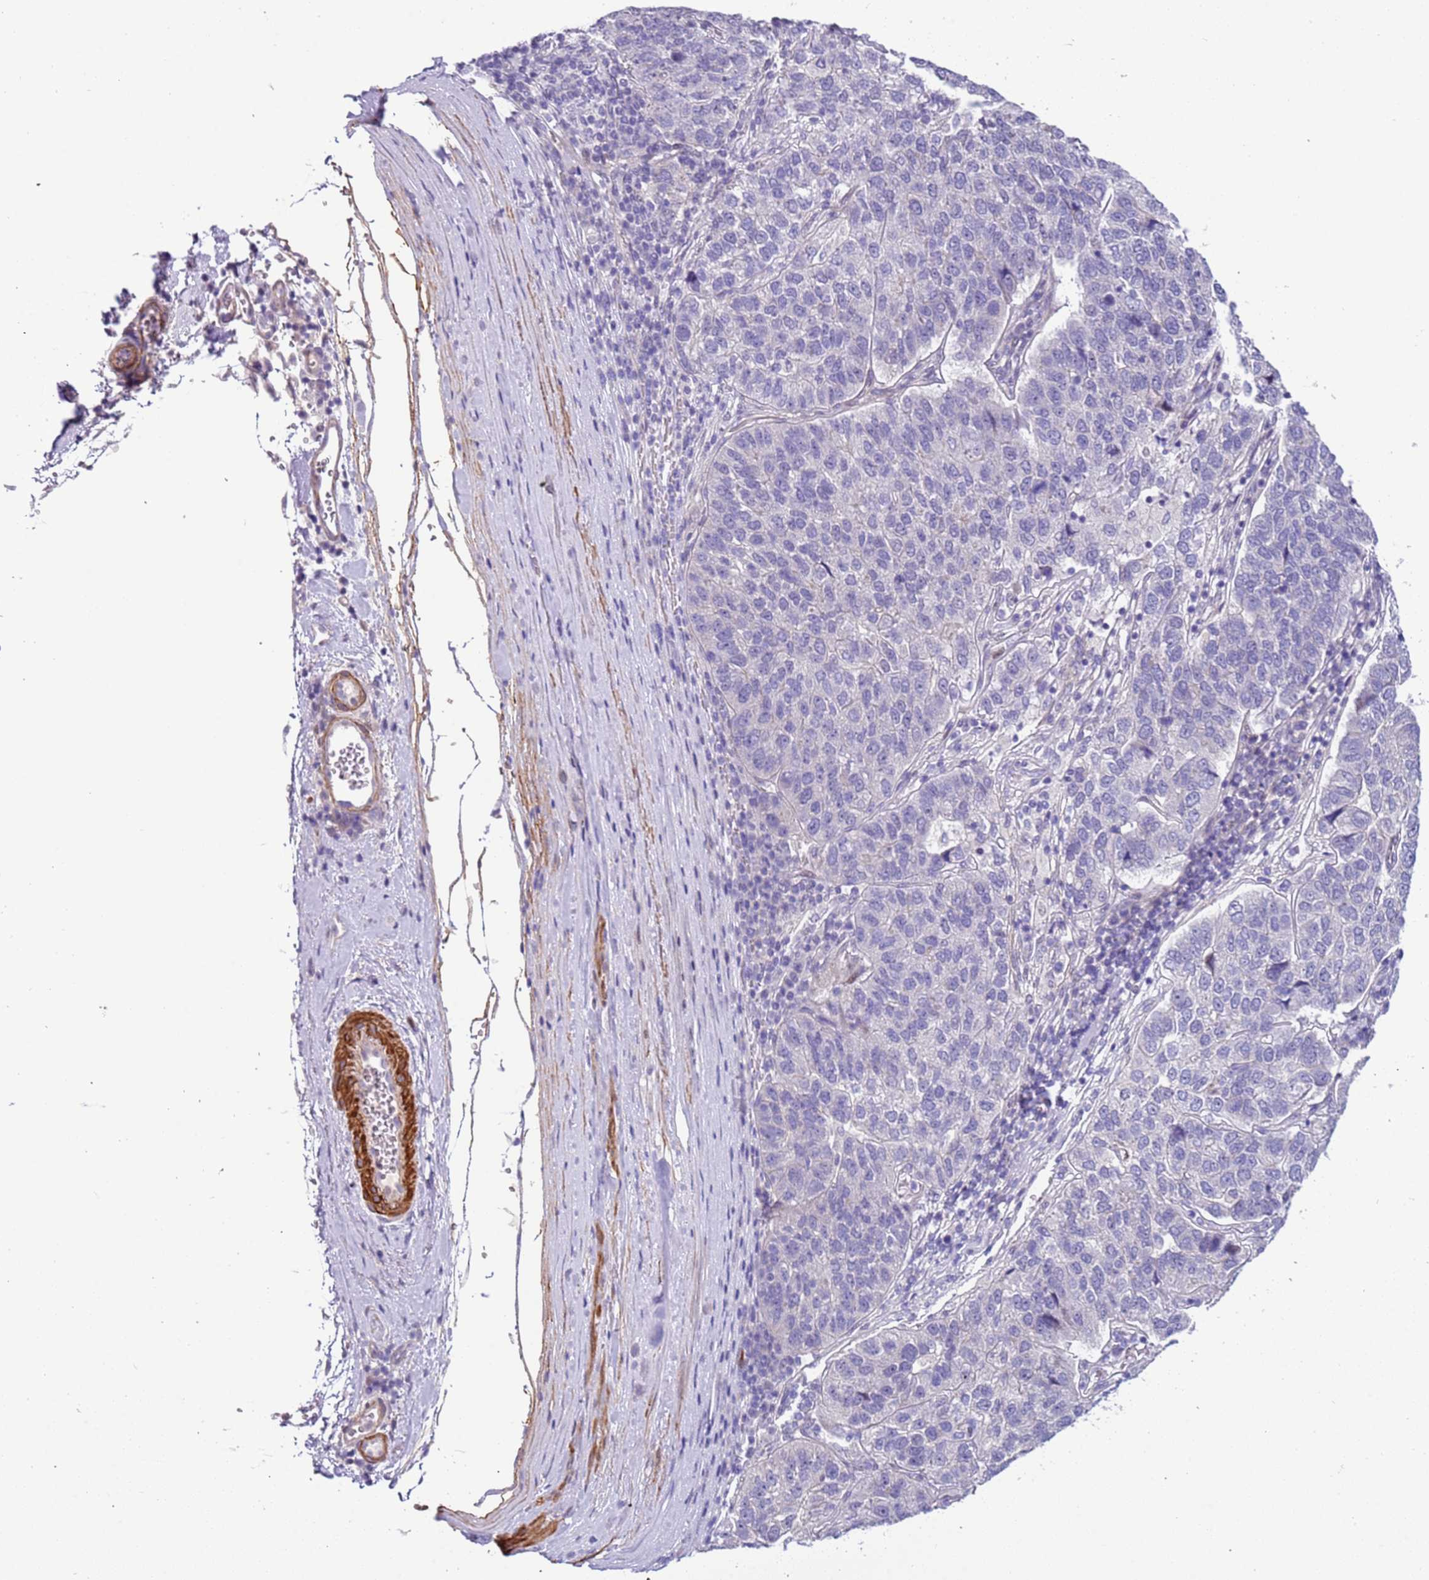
{"staining": {"intensity": "negative", "quantity": "none", "location": "none"}, "tissue": "pancreatic cancer", "cell_type": "Tumor cells", "image_type": "cancer", "snomed": [{"axis": "morphology", "description": "Adenocarcinoma, NOS"}, {"axis": "topography", "description": "Pancreas"}], "caption": "Tumor cells are negative for protein expression in human adenocarcinoma (pancreatic).", "gene": "PLEKHH1", "patient": {"sex": "female", "age": 61}}